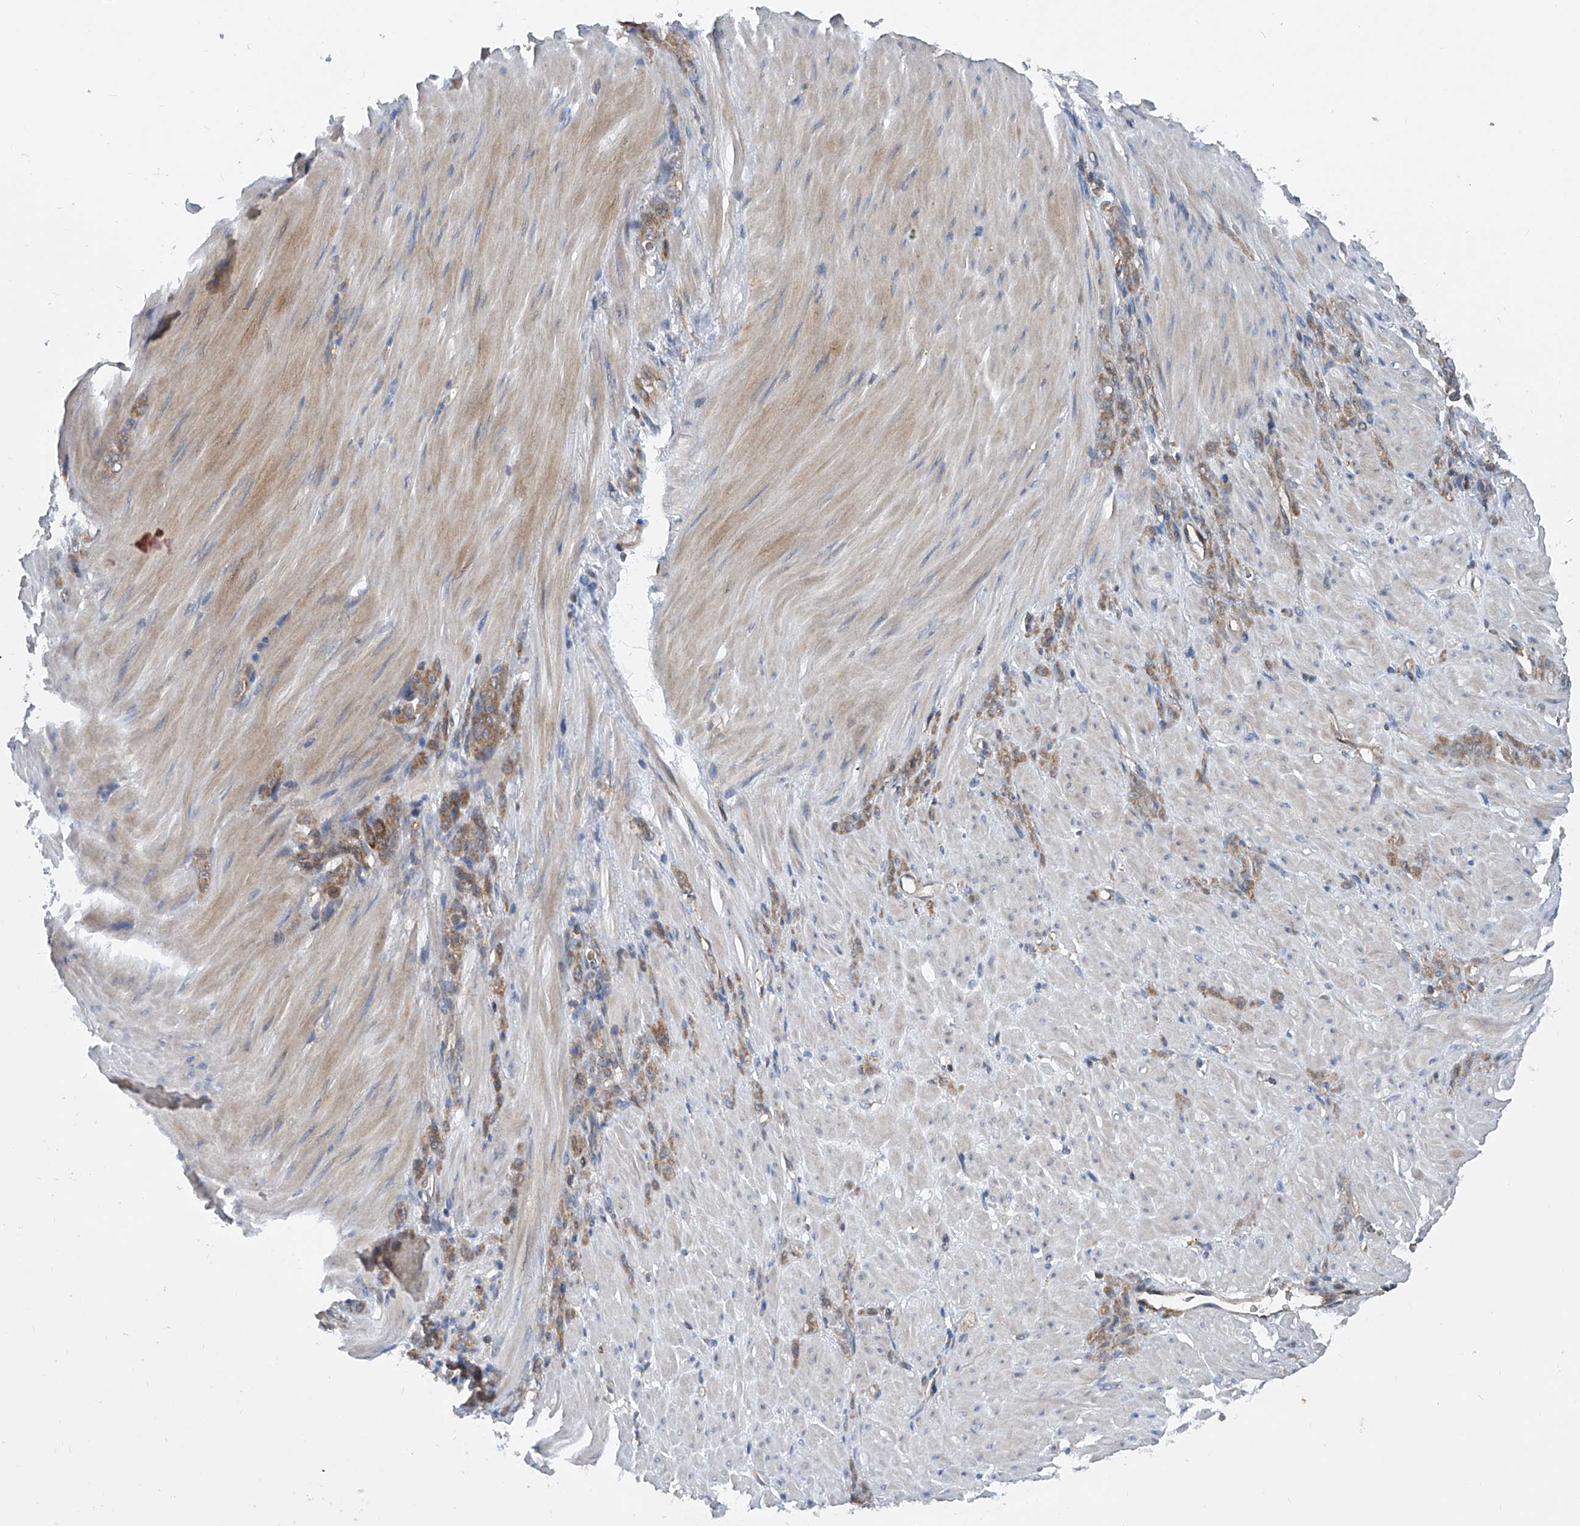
{"staining": {"intensity": "moderate", "quantity": ">75%", "location": "cytoplasmic/membranous"}, "tissue": "stomach cancer", "cell_type": "Tumor cells", "image_type": "cancer", "snomed": [{"axis": "morphology", "description": "Normal tissue, NOS"}, {"axis": "morphology", "description": "Adenocarcinoma, NOS"}, {"axis": "topography", "description": "Stomach"}], "caption": "The micrograph displays staining of adenocarcinoma (stomach), revealing moderate cytoplasmic/membranous protein positivity (brown color) within tumor cells.", "gene": "TRIM38", "patient": {"sex": "male", "age": 82}}